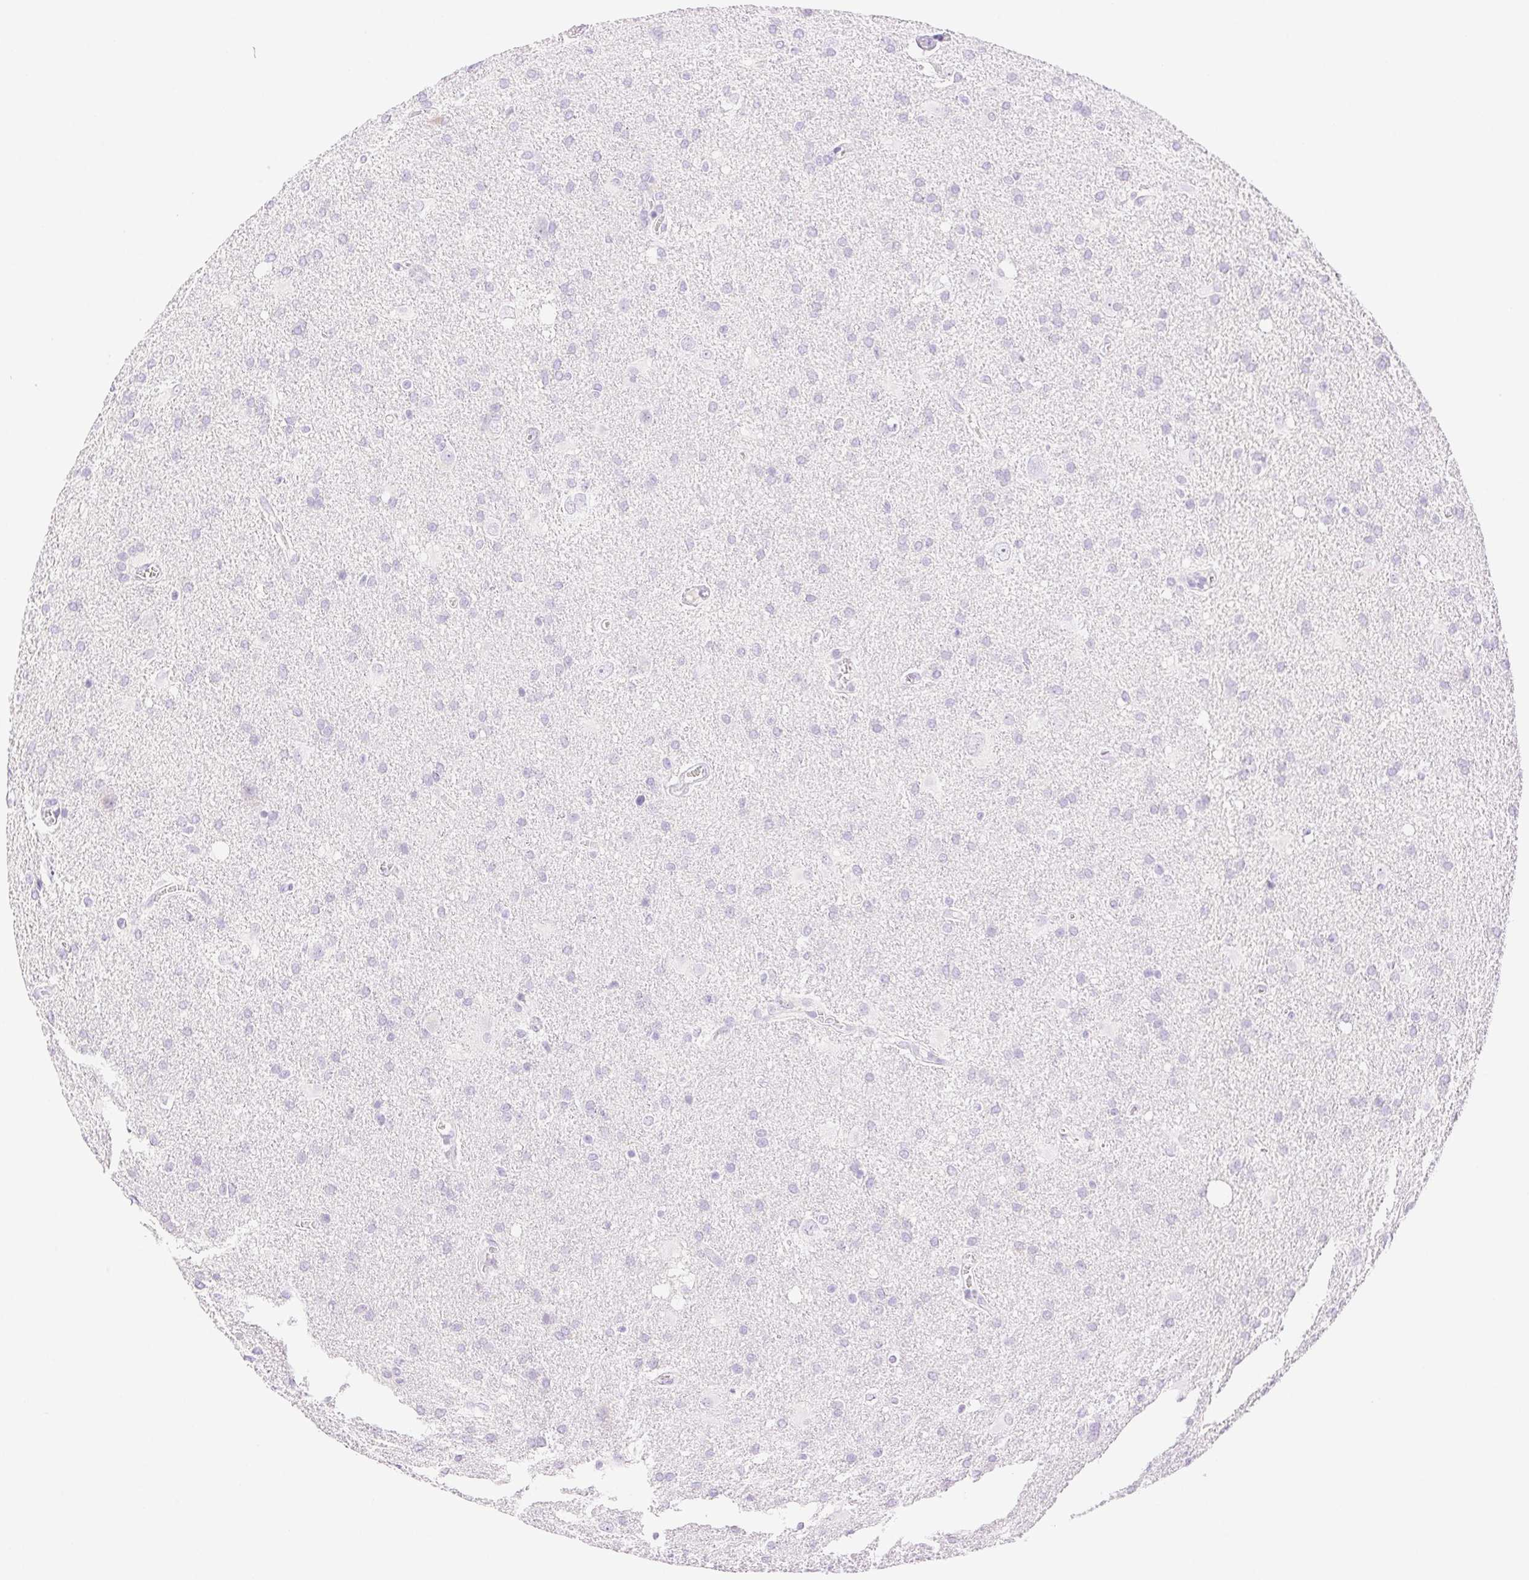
{"staining": {"intensity": "negative", "quantity": "none", "location": "none"}, "tissue": "glioma", "cell_type": "Tumor cells", "image_type": "cancer", "snomed": [{"axis": "morphology", "description": "Glioma, malignant, Low grade"}, {"axis": "topography", "description": "Brain"}], "caption": "Immunohistochemical staining of glioma shows no significant positivity in tumor cells. (DAB (3,3'-diaminobenzidine) immunohistochemistry (IHC), high magnification).", "gene": "SPACA4", "patient": {"sex": "male", "age": 66}}